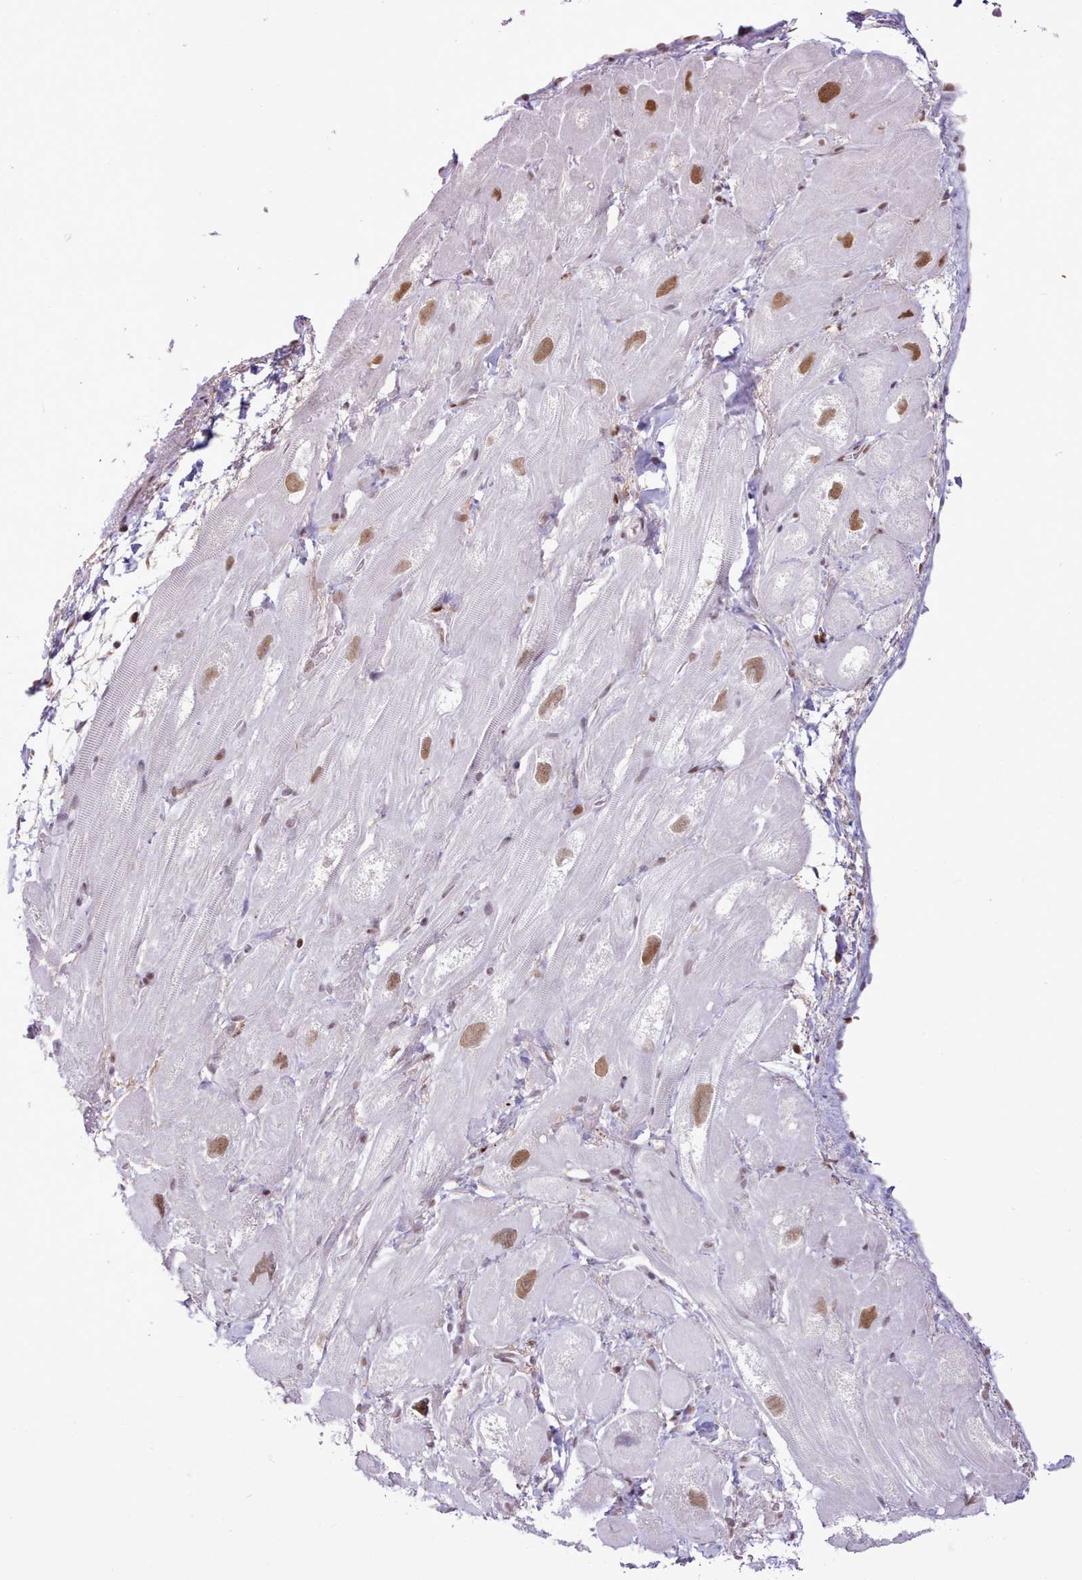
{"staining": {"intensity": "moderate", "quantity": "<25%", "location": "nuclear"}, "tissue": "heart muscle", "cell_type": "Cardiomyocytes", "image_type": "normal", "snomed": [{"axis": "morphology", "description": "Normal tissue, NOS"}, {"axis": "topography", "description": "Heart"}], "caption": "Protein staining demonstrates moderate nuclear expression in approximately <25% of cardiomyocytes in benign heart muscle. The protein of interest is shown in brown color, while the nuclei are stained blue.", "gene": "TAF15", "patient": {"sex": "male", "age": 49}}